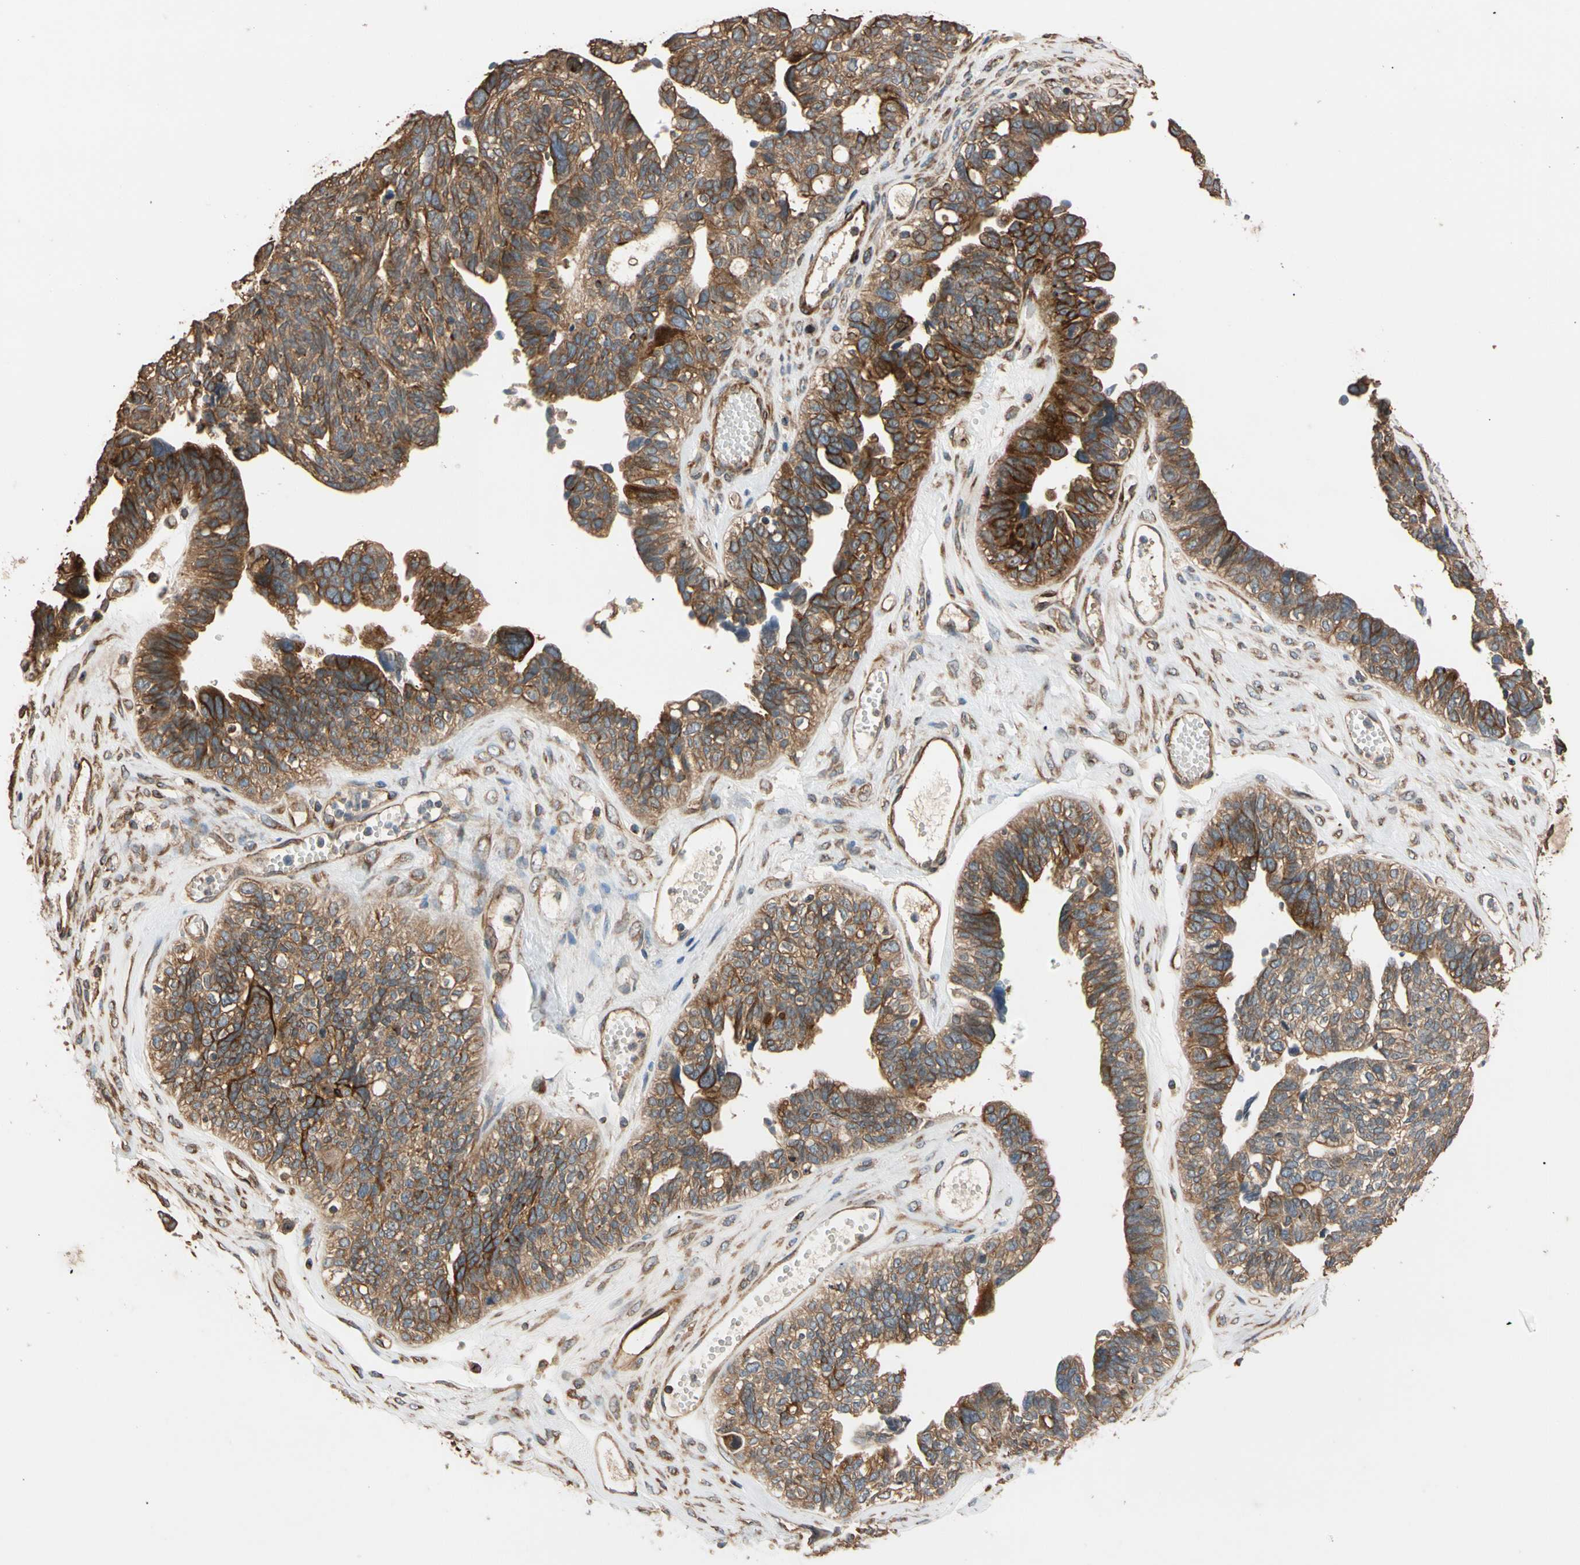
{"staining": {"intensity": "moderate", "quantity": ">75%", "location": "cytoplasmic/membranous"}, "tissue": "ovarian cancer", "cell_type": "Tumor cells", "image_type": "cancer", "snomed": [{"axis": "morphology", "description": "Cystadenocarcinoma, serous, NOS"}, {"axis": "topography", "description": "Ovary"}], "caption": "Moderate cytoplasmic/membranous staining for a protein is present in approximately >75% of tumor cells of ovarian cancer using immunohistochemistry (IHC).", "gene": "MGRN1", "patient": {"sex": "female", "age": 79}}